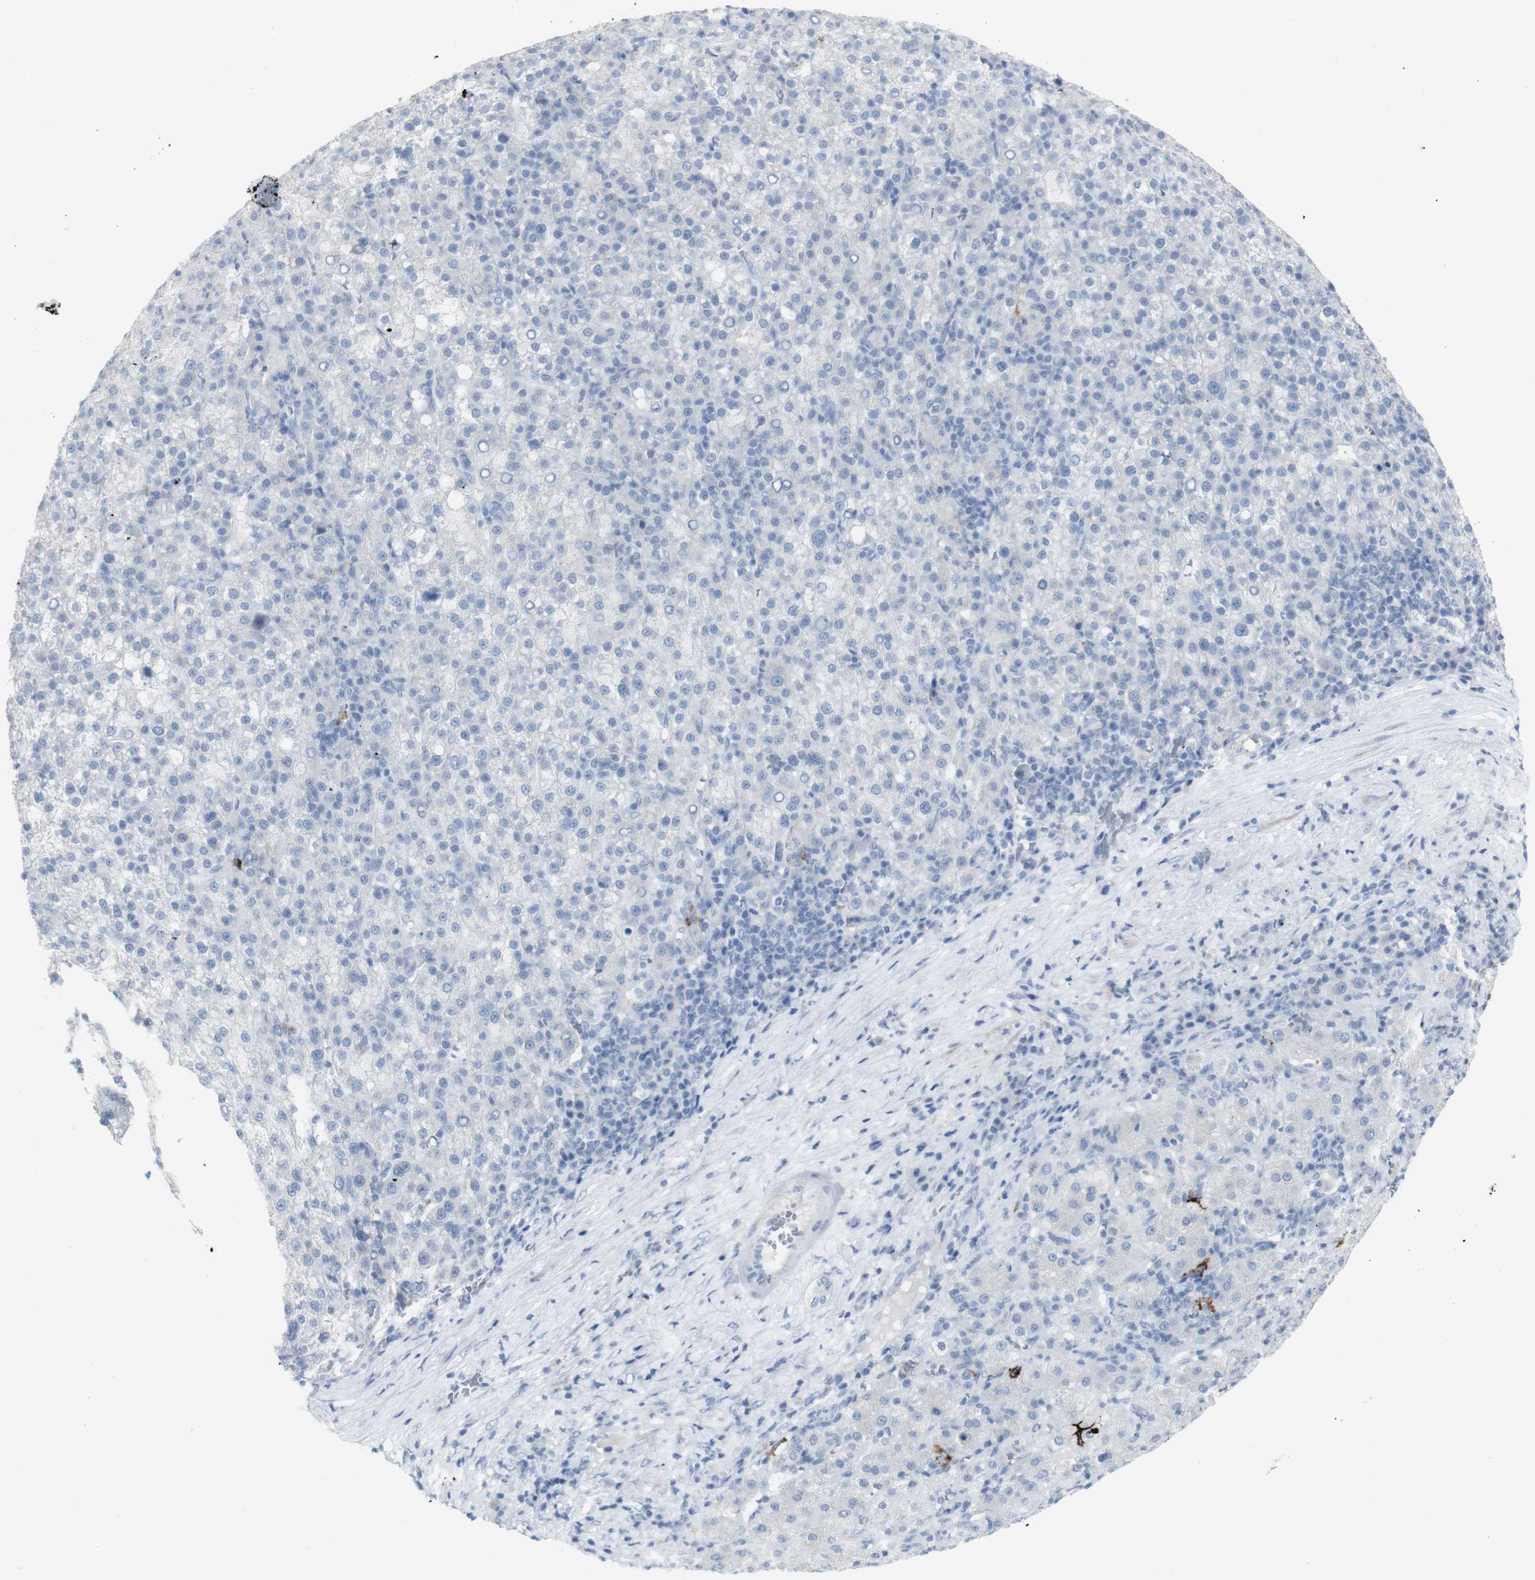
{"staining": {"intensity": "negative", "quantity": "none", "location": "none"}, "tissue": "liver cancer", "cell_type": "Tumor cells", "image_type": "cancer", "snomed": [{"axis": "morphology", "description": "Carcinoma, Hepatocellular, NOS"}, {"axis": "topography", "description": "Liver"}], "caption": "Immunohistochemistry micrograph of neoplastic tissue: liver cancer (hepatocellular carcinoma) stained with DAB reveals no significant protein positivity in tumor cells.", "gene": "CD207", "patient": {"sex": "female", "age": 58}}